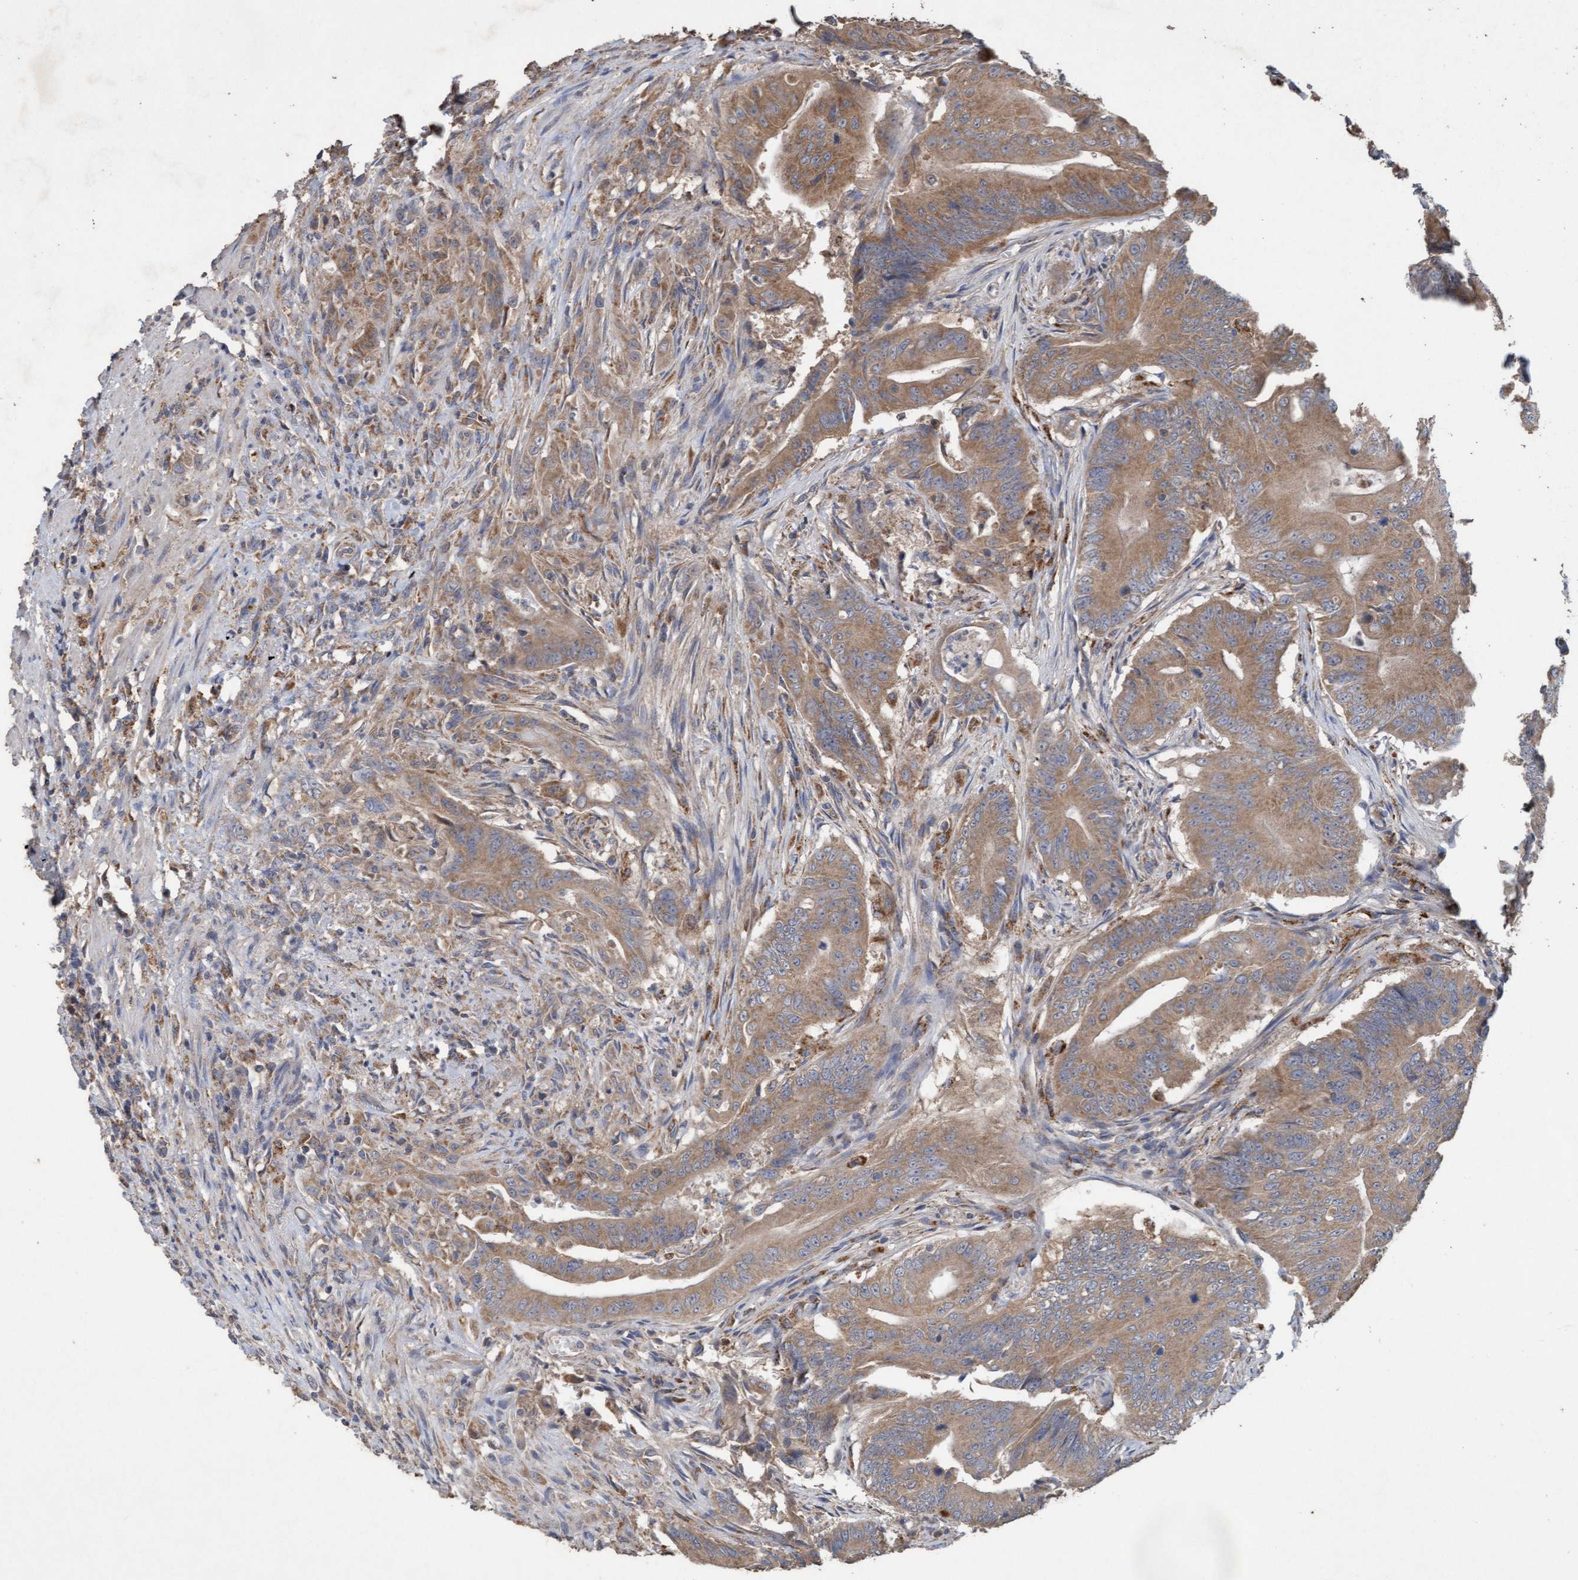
{"staining": {"intensity": "moderate", "quantity": ">75%", "location": "cytoplasmic/membranous"}, "tissue": "colorectal cancer", "cell_type": "Tumor cells", "image_type": "cancer", "snomed": [{"axis": "morphology", "description": "Adenoma, NOS"}, {"axis": "morphology", "description": "Adenocarcinoma, NOS"}, {"axis": "topography", "description": "Colon"}], "caption": "Brown immunohistochemical staining in human colorectal adenoma displays moderate cytoplasmic/membranous positivity in about >75% of tumor cells. The staining was performed using DAB to visualize the protein expression in brown, while the nuclei were stained in blue with hematoxylin (Magnification: 20x).", "gene": "ATPAF2", "patient": {"sex": "male", "age": 79}}